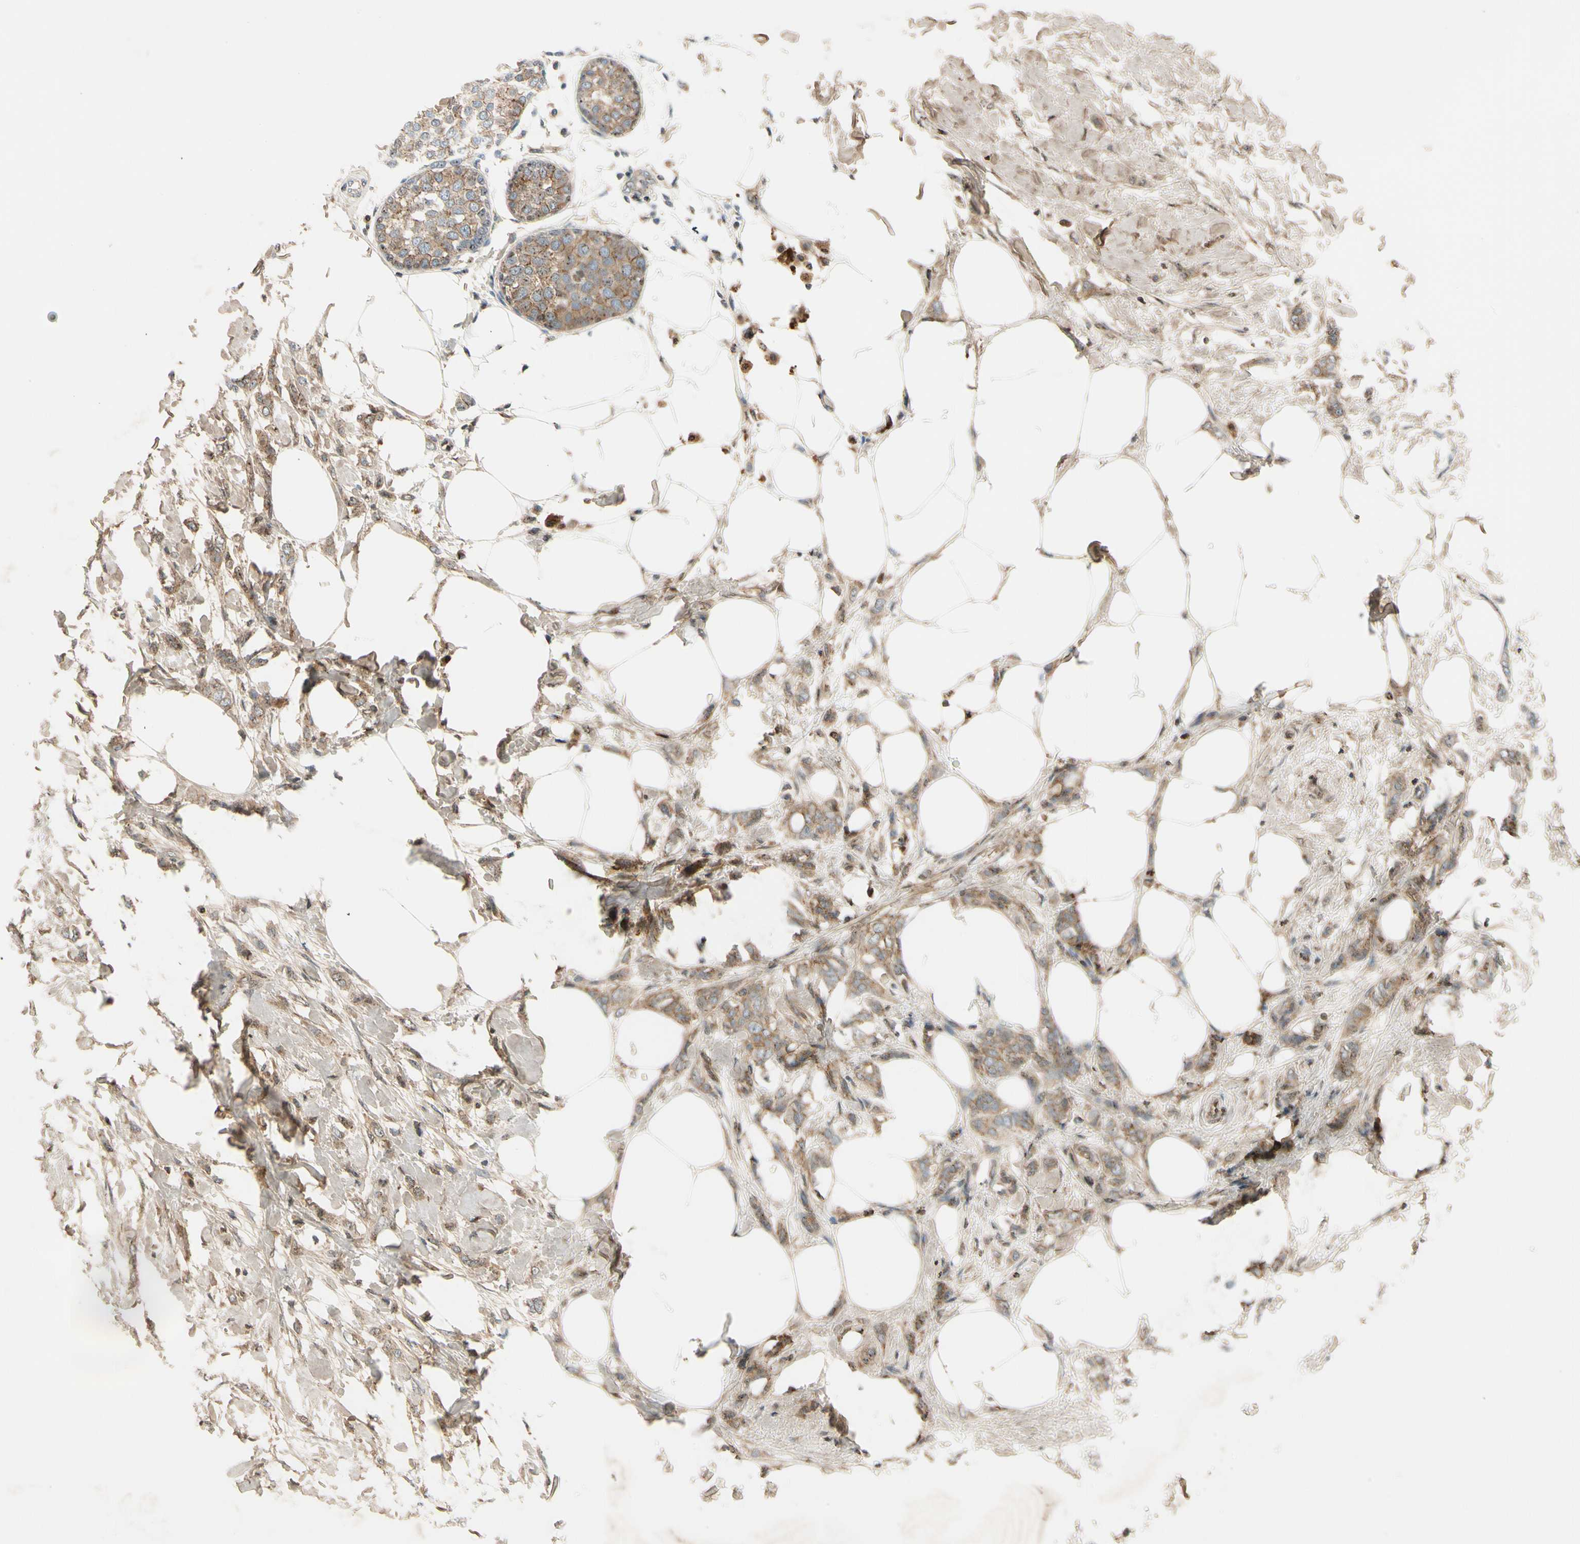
{"staining": {"intensity": "moderate", "quantity": ">75%", "location": "cytoplasmic/membranous"}, "tissue": "breast cancer", "cell_type": "Tumor cells", "image_type": "cancer", "snomed": [{"axis": "morphology", "description": "Lobular carcinoma, in situ"}, {"axis": "morphology", "description": "Lobular carcinoma"}, {"axis": "topography", "description": "Breast"}], "caption": "An image showing moderate cytoplasmic/membranous positivity in about >75% of tumor cells in lobular carcinoma in situ (breast), as visualized by brown immunohistochemical staining.", "gene": "MST1R", "patient": {"sex": "female", "age": 41}}